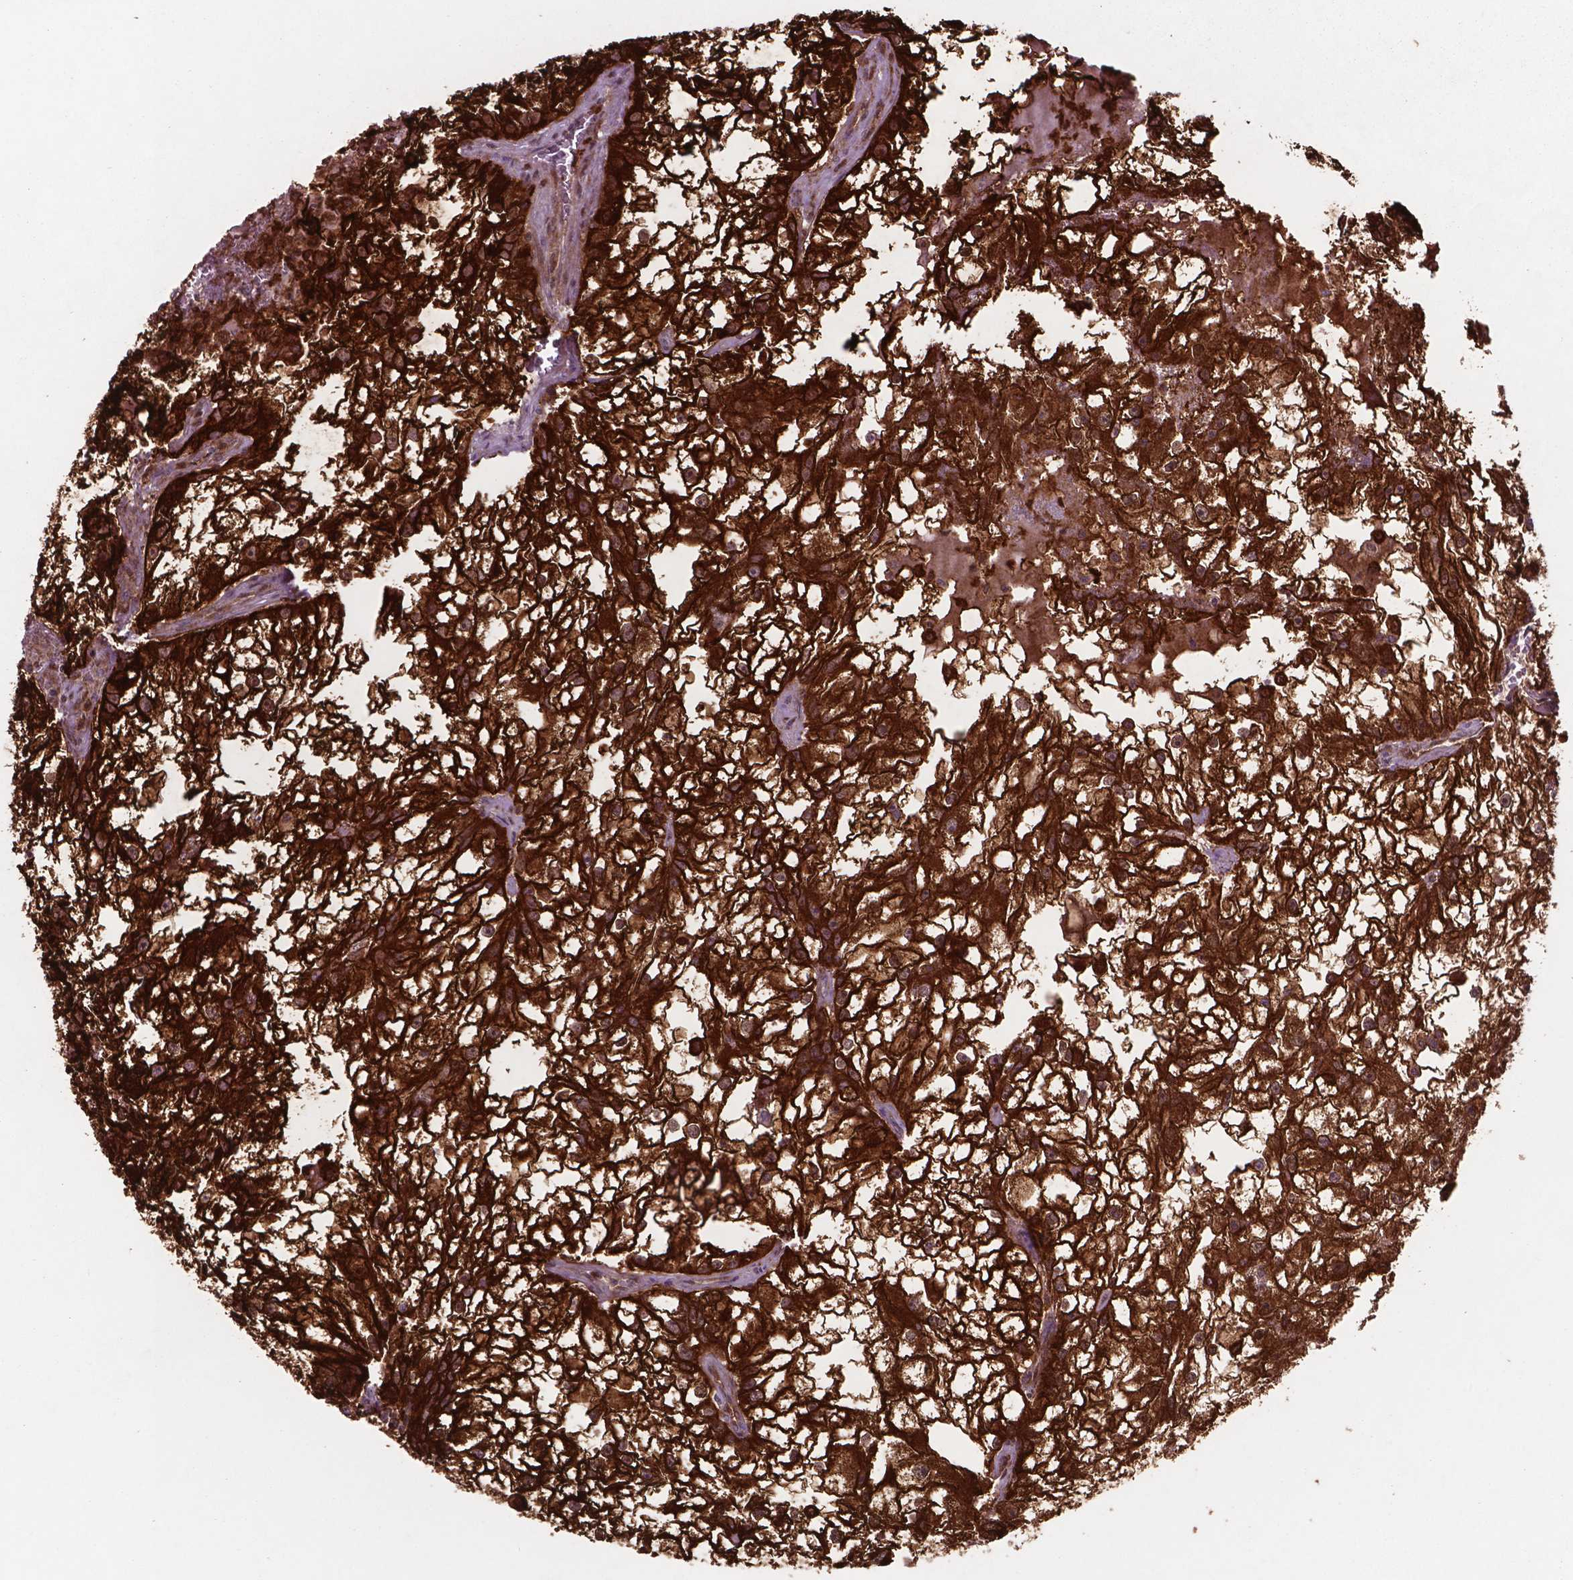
{"staining": {"intensity": "strong", "quantity": ">75%", "location": "cytoplasmic/membranous"}, "tissue": "renal cancer", "cell_type": "Tumor cells", "image_type": "cancer", "snomed": [{"axis": "morphology", "description": "Adenocarcinoma, NOS"}, {"axis": "topography", "description": "Kidney"}], "caption": "Tumor cells exhibit strong cytoplasmic/membranous staining in about >75% of cells in renal cancer.", "gene": "LDHA", "patient": {"sex": "male", "age": 59}}